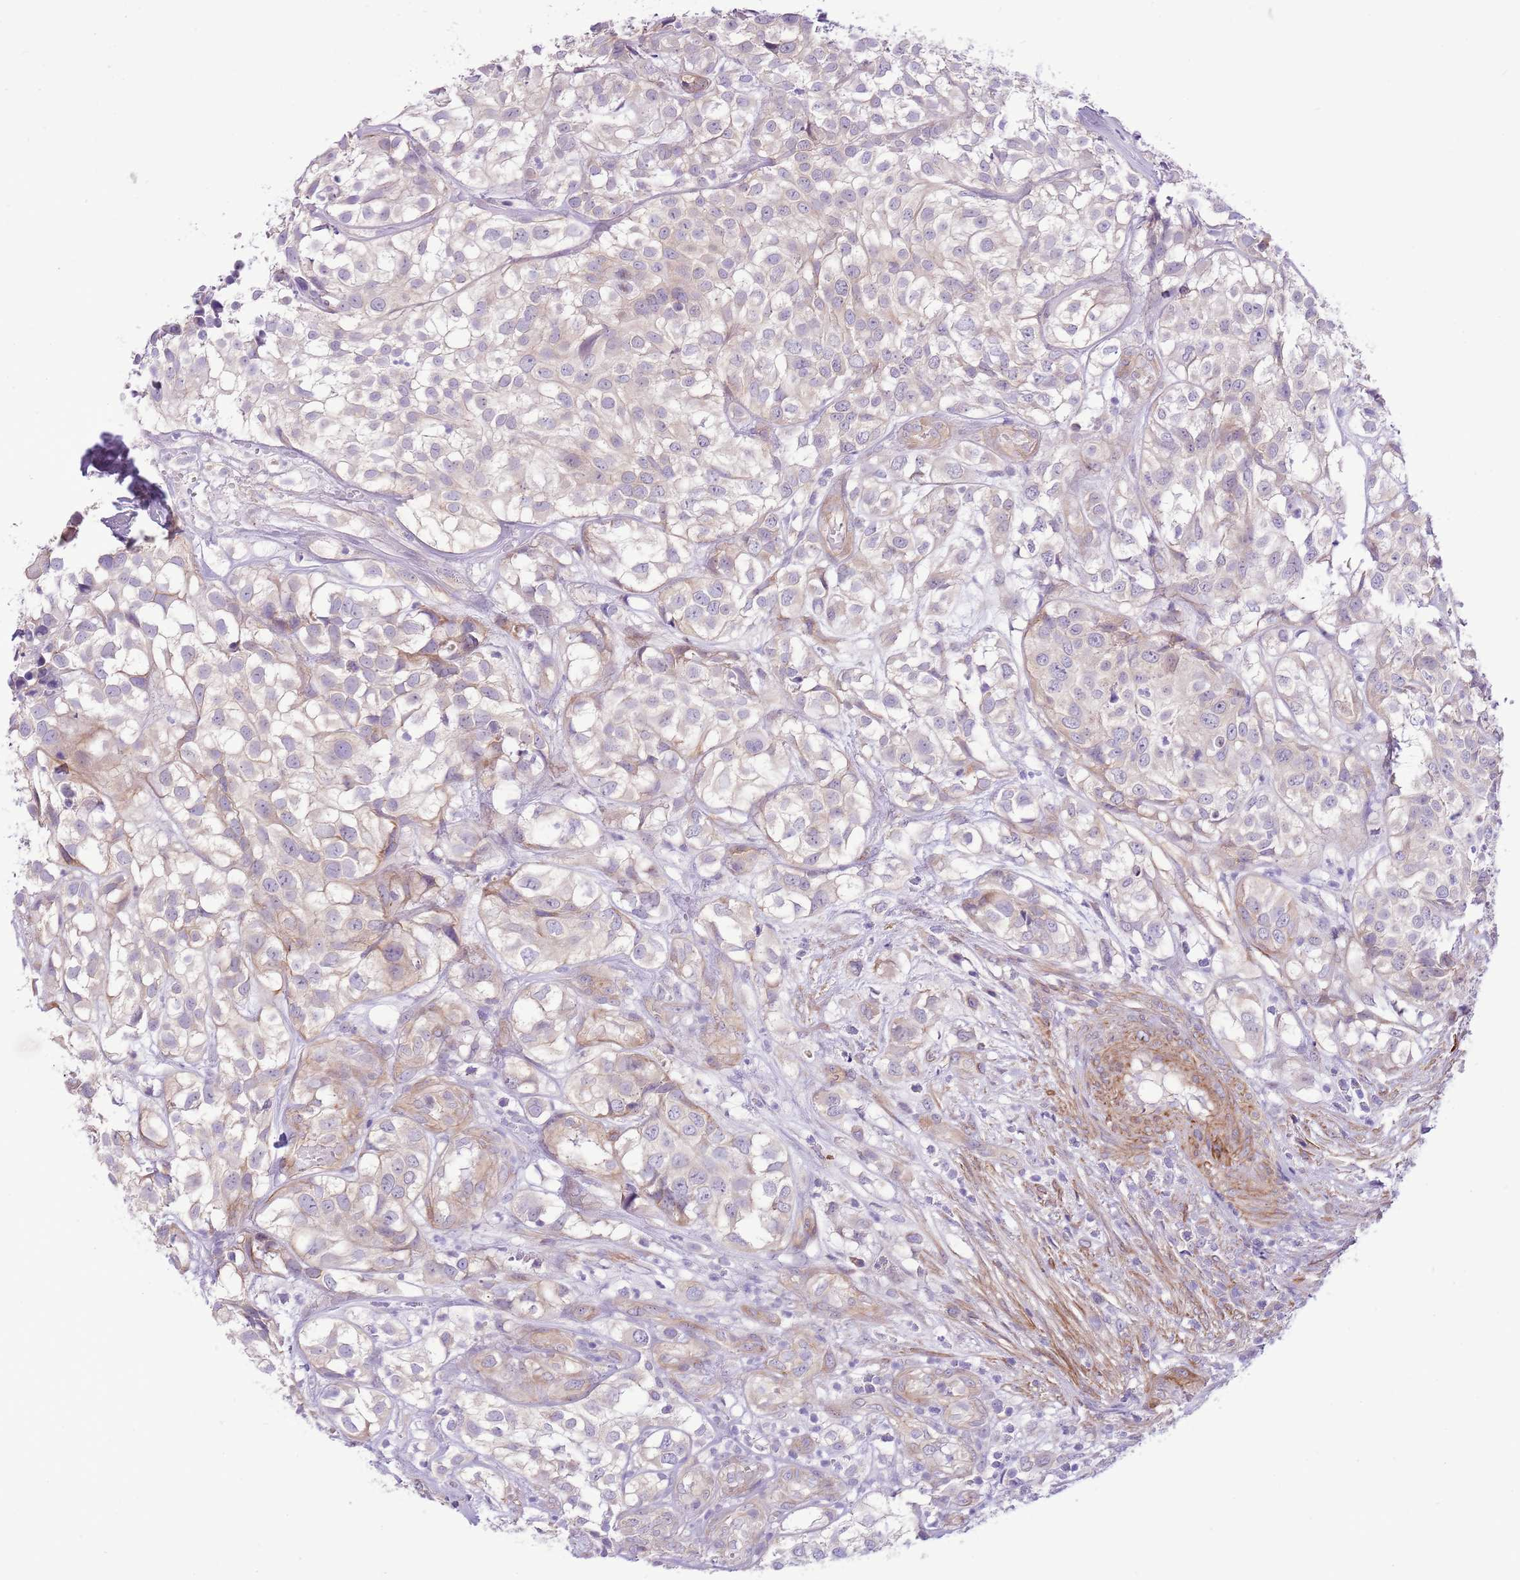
{"staining": {"intensity": "negative", "quantity": "none", "location": "none"}, "tissue": "urothelial cancer", "cell_type": "Tumor cells", "image_type": "cancer", "snomed": [{"axis": "morphology", "description": "Urothelial carcinoma, High grade"}, {"axis": "topography", "description": "Urinary bladder"}], "caption": "Urothelial cancer was stained to show a protein in brown. There is no significant positivity in tumor cells.", "gene": "ZC4H2", "patient": {"sex": "male", "age": 56}}